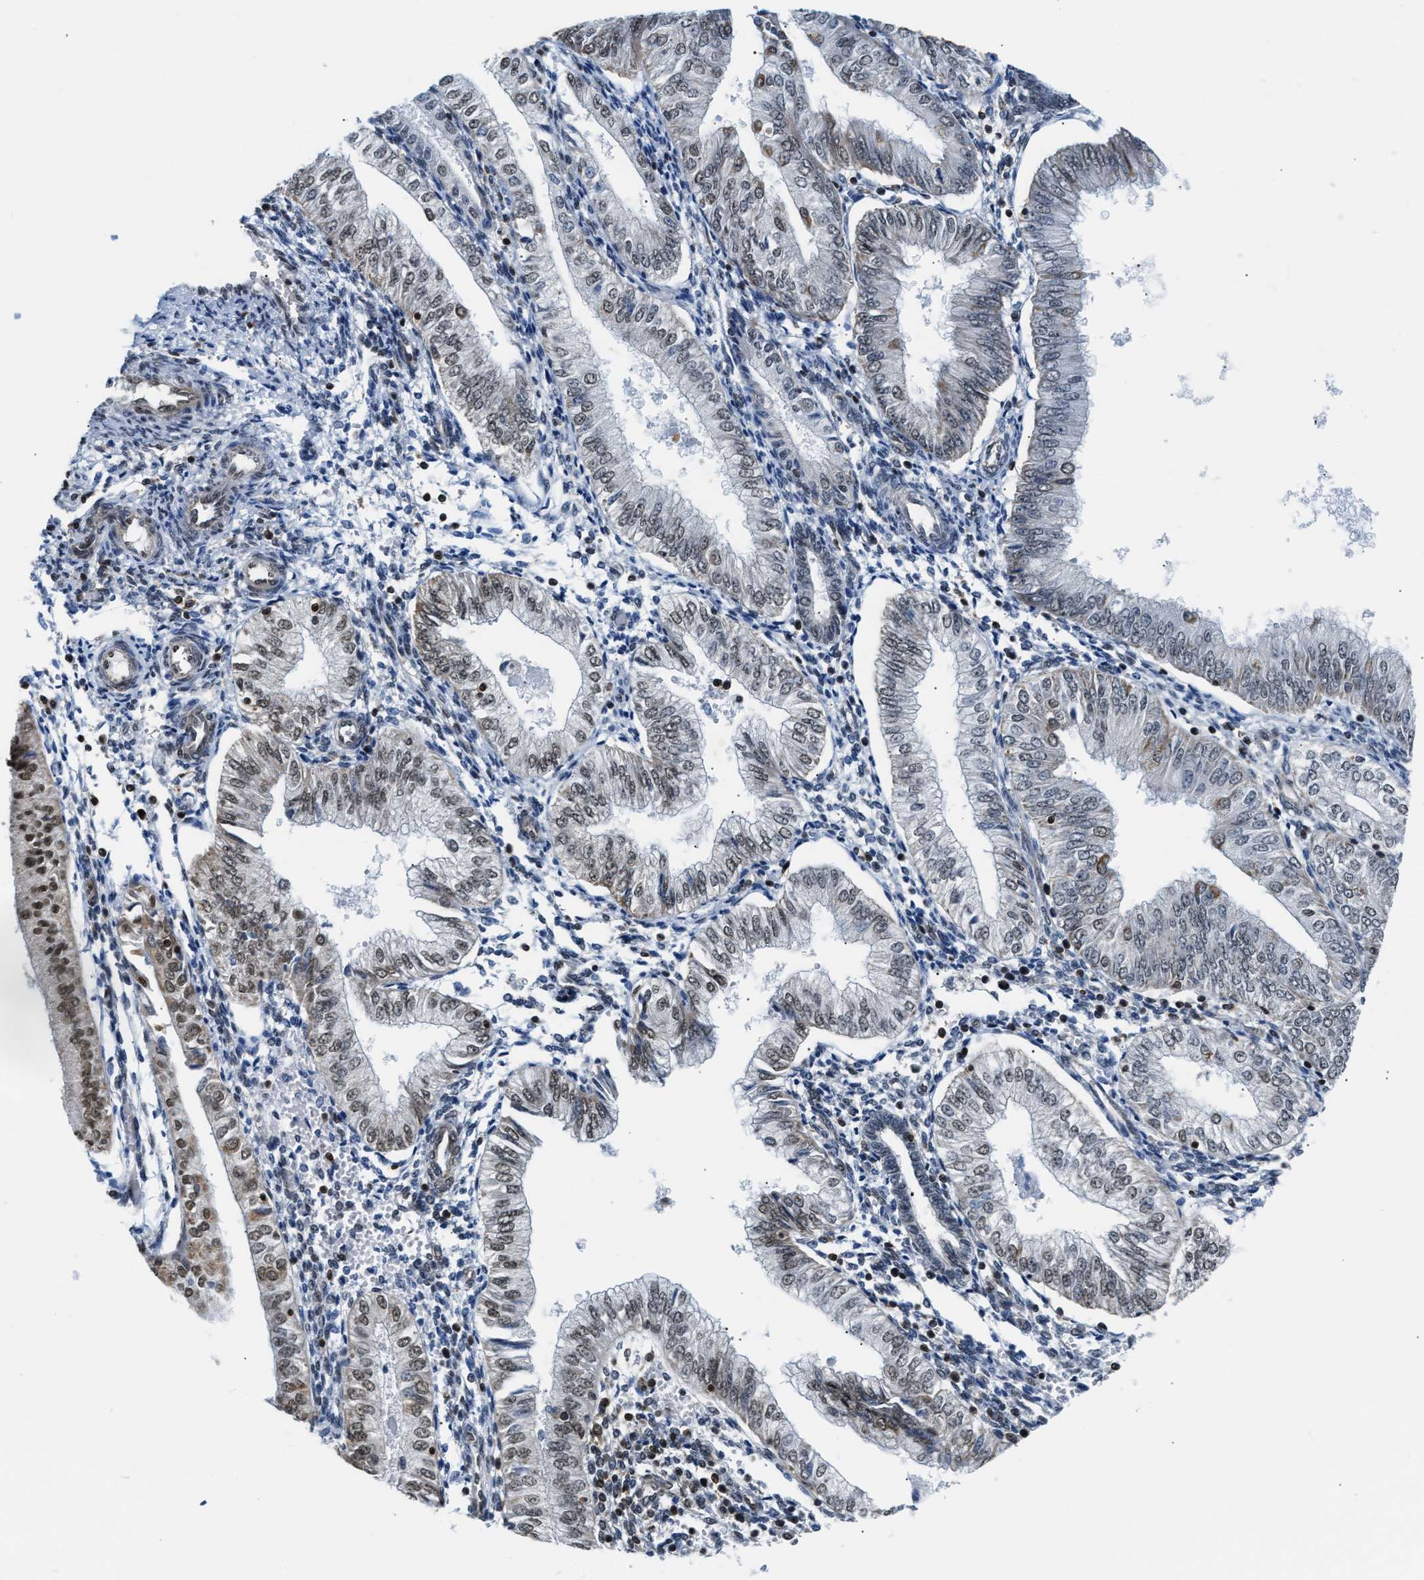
{"staining": {"intensity": "weak", "quantity": "25%-75%", "location": "nuclear"}, "tissue": "endometrial cancer", "cell_type": "Tumor cells", "image_type": "cancer", "snomed": [{"axis": "morphology", "description": "Adenocarcinoma, NOS"}, {"axis": "topography", "description": "Endometrium"}], "caption": "The micrograph demonstrates immunohistochemical staining of endometrial cancer. There is weak nuclear positivity is identified in about 25%-75% of tumor cells.", "gene": "STK10", "patient": {"sex": "female", "age": 53}}